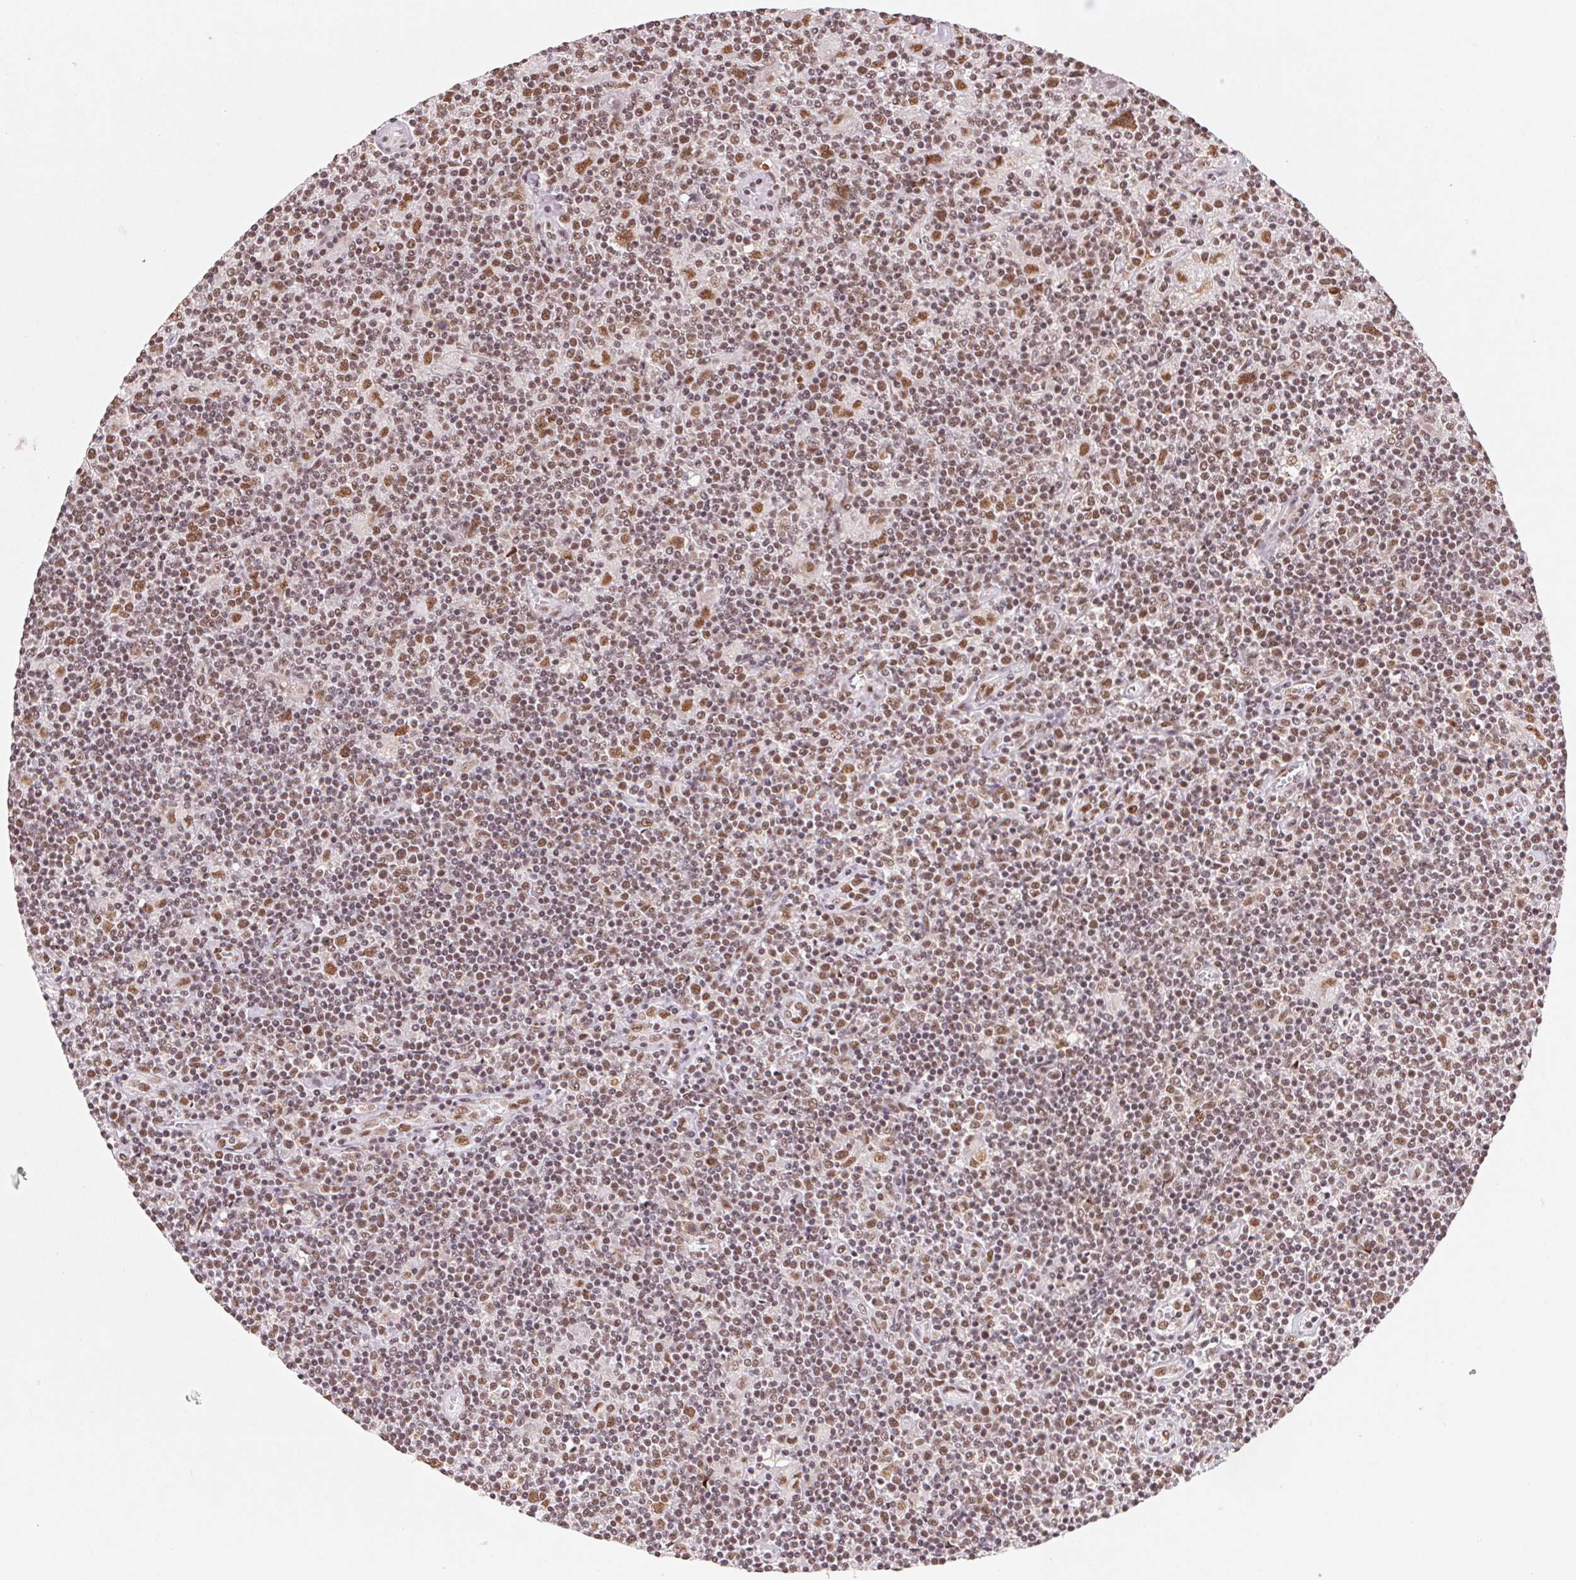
{"staining": {"intensity": "moderate", "quantity": ">75%", "location": "nuclear"}, "tissue": "lymphoma", "cell_type": "Tumor cells", "image_type": "cancer", "snomed": [{"axis": "morphology", "description": "Hodgkin's disease, NOS"}, {"axis": "topography", "description": "Lymph node"}], "caption": "Immunohistochemical staining of lymphoma displays medium levels of moderate nuclear expression in approximately >75% of tumor cells.", "gene": "SNRPG", "patient": {"sex": "male", "age": 40}}